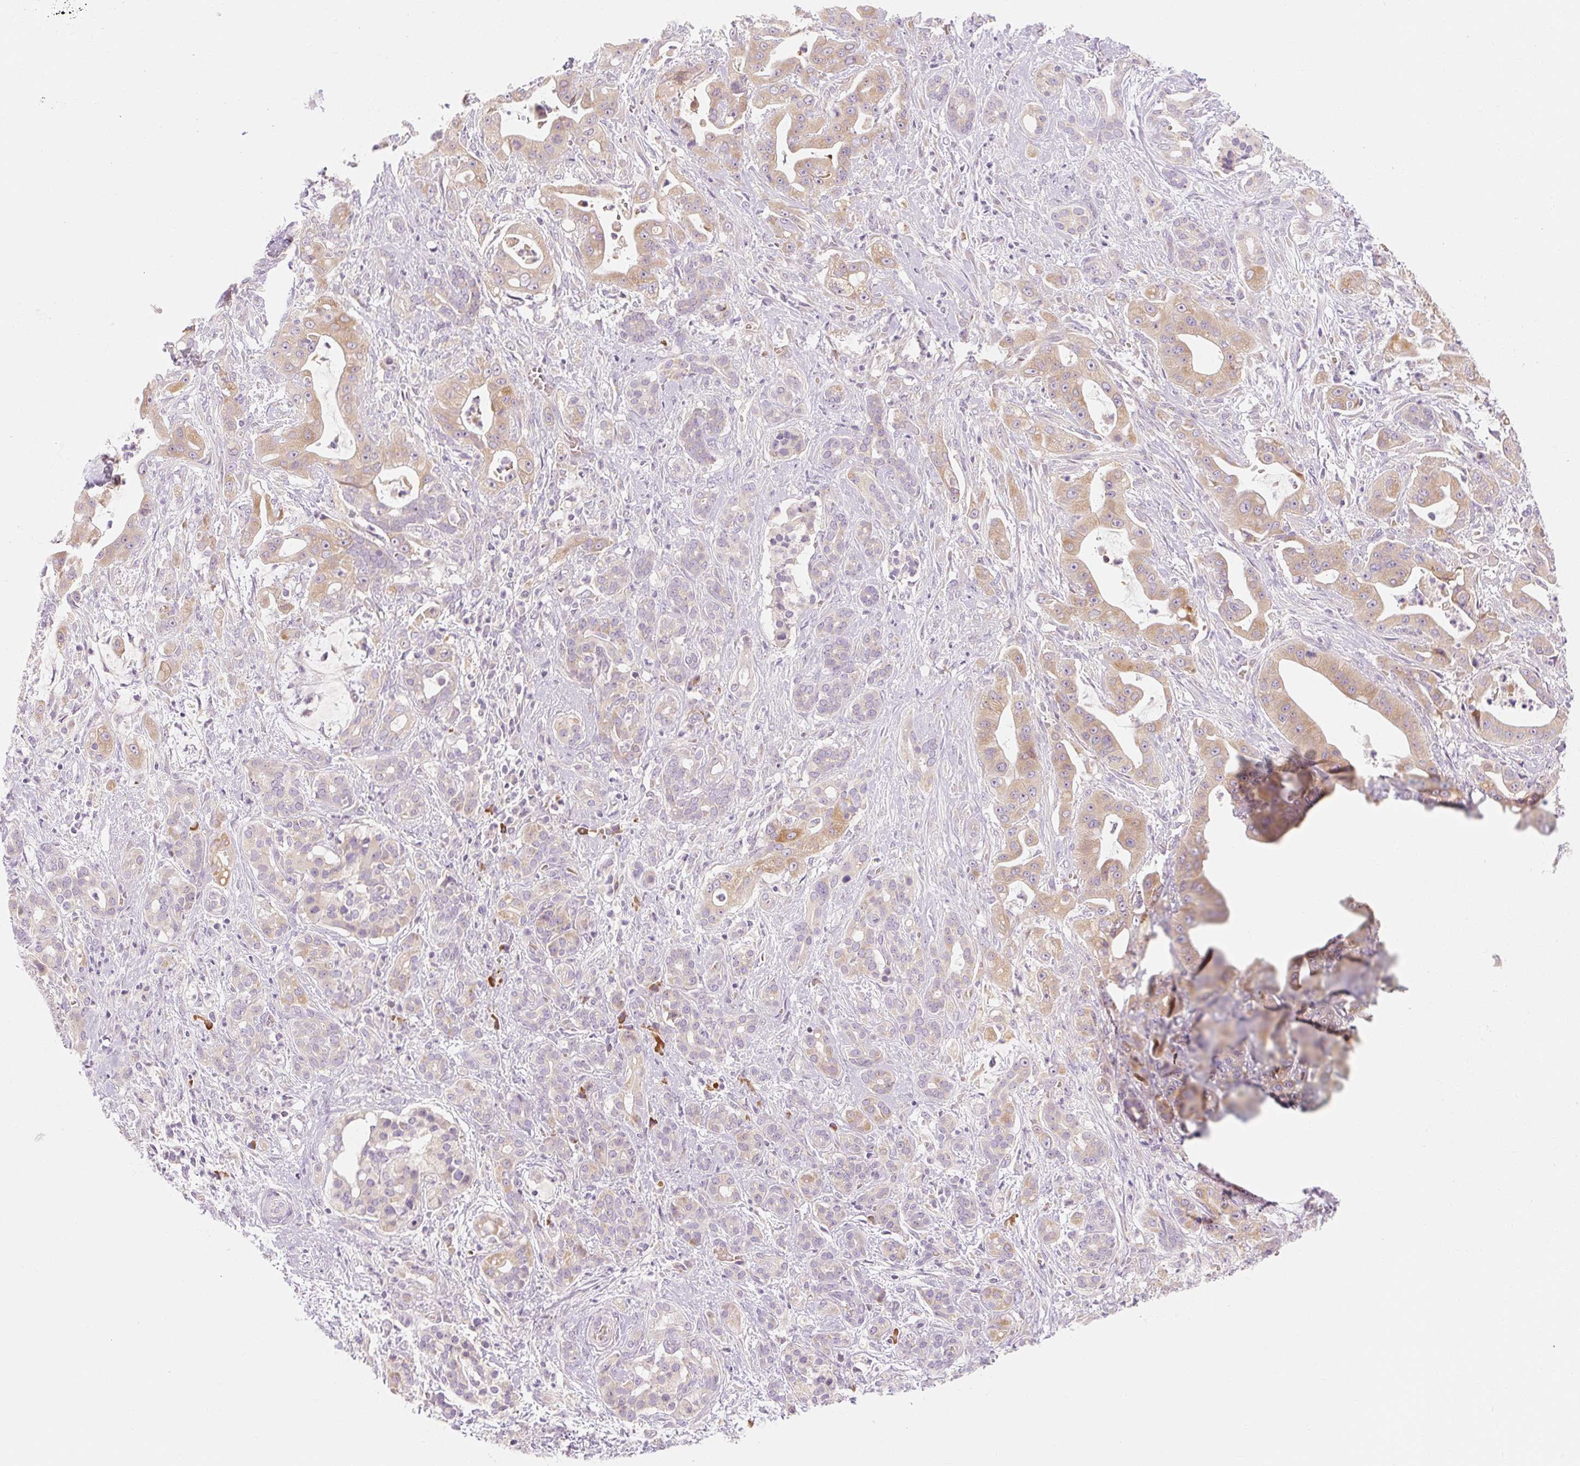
{"staining": {"intensity": "moderate", "quantity": ">75%", "location": "cytoplasmic/membranous"}, "tissue": "pancreatic cancer", "cell_type": "Tumor cells", "image_type": "cancer", "snomed": [{"axis": "morphology", "description": "Adenocarcinoma, NOS"}, {"axis": "topography", "description": "Pancreas"}], "caption": "The micrograph demonstrates a brown stain indicating the presence of a protein in the cytoplasmic/membranous of tumor cells in pancreatic cancer.", "gene": "MYO1D", "patient": {"sex": "male", "age": 57}}